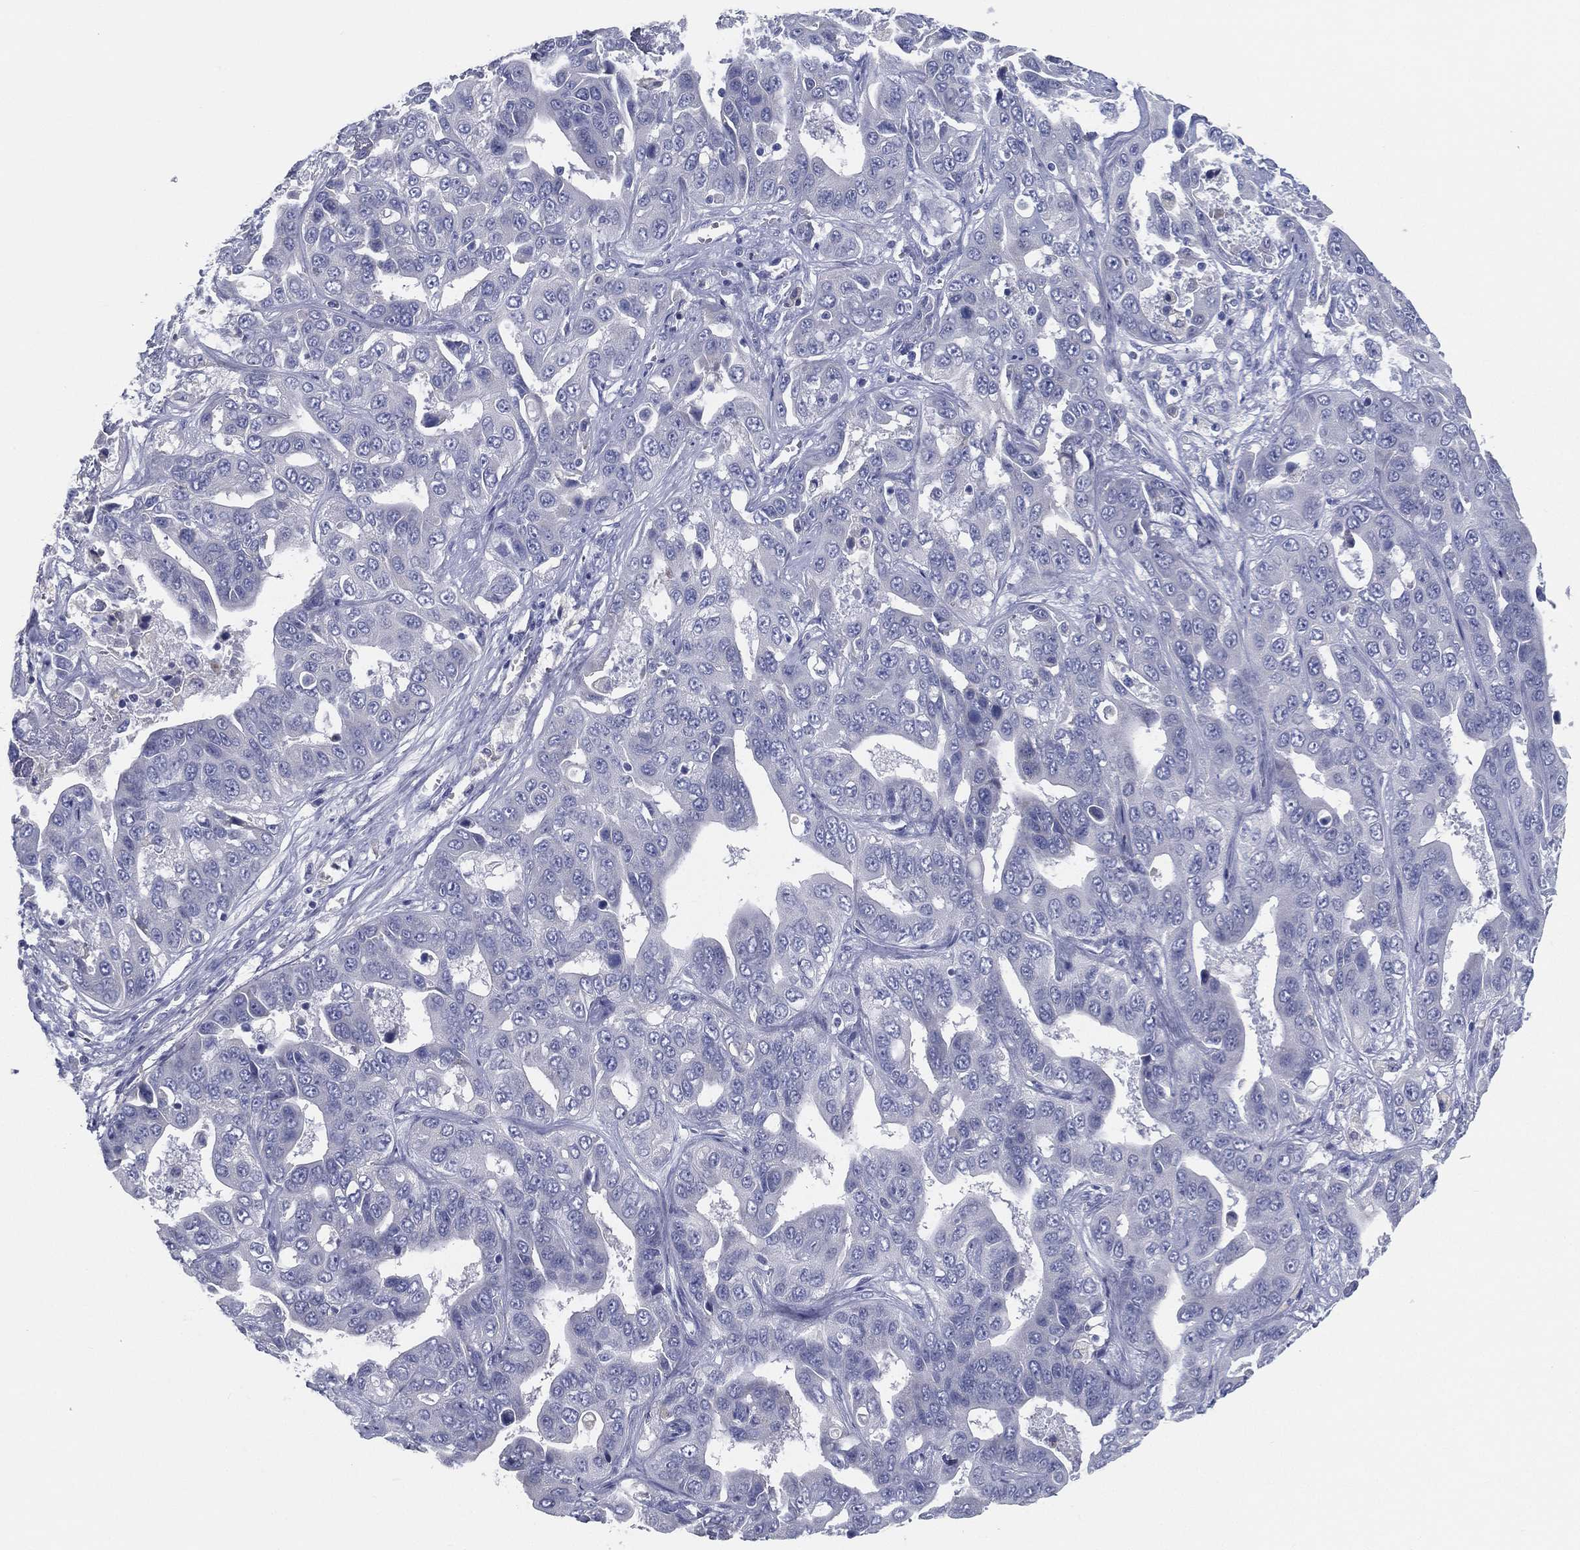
{"staining": {"intensity": "negative", "quantity": "none", "location": "none"}, "tissue": "liver cancer", "cell_type": "Tumor cells", "image_type": "cancer", "snomed": [{"axis": "morphology", "description": "Cholangiocarcinoma"}, {"axis": "topography", "description": "Liver"}], "caption": "High magnification brightfield microscopy of liver cancer stained with DAB (3,3'-diaminobenzidine) (brown) and counterstained with hematoxylin (blue): tumor cells show no significant expression.", "gene": "STS", "patient": {"sex": "female", "age": 52}}